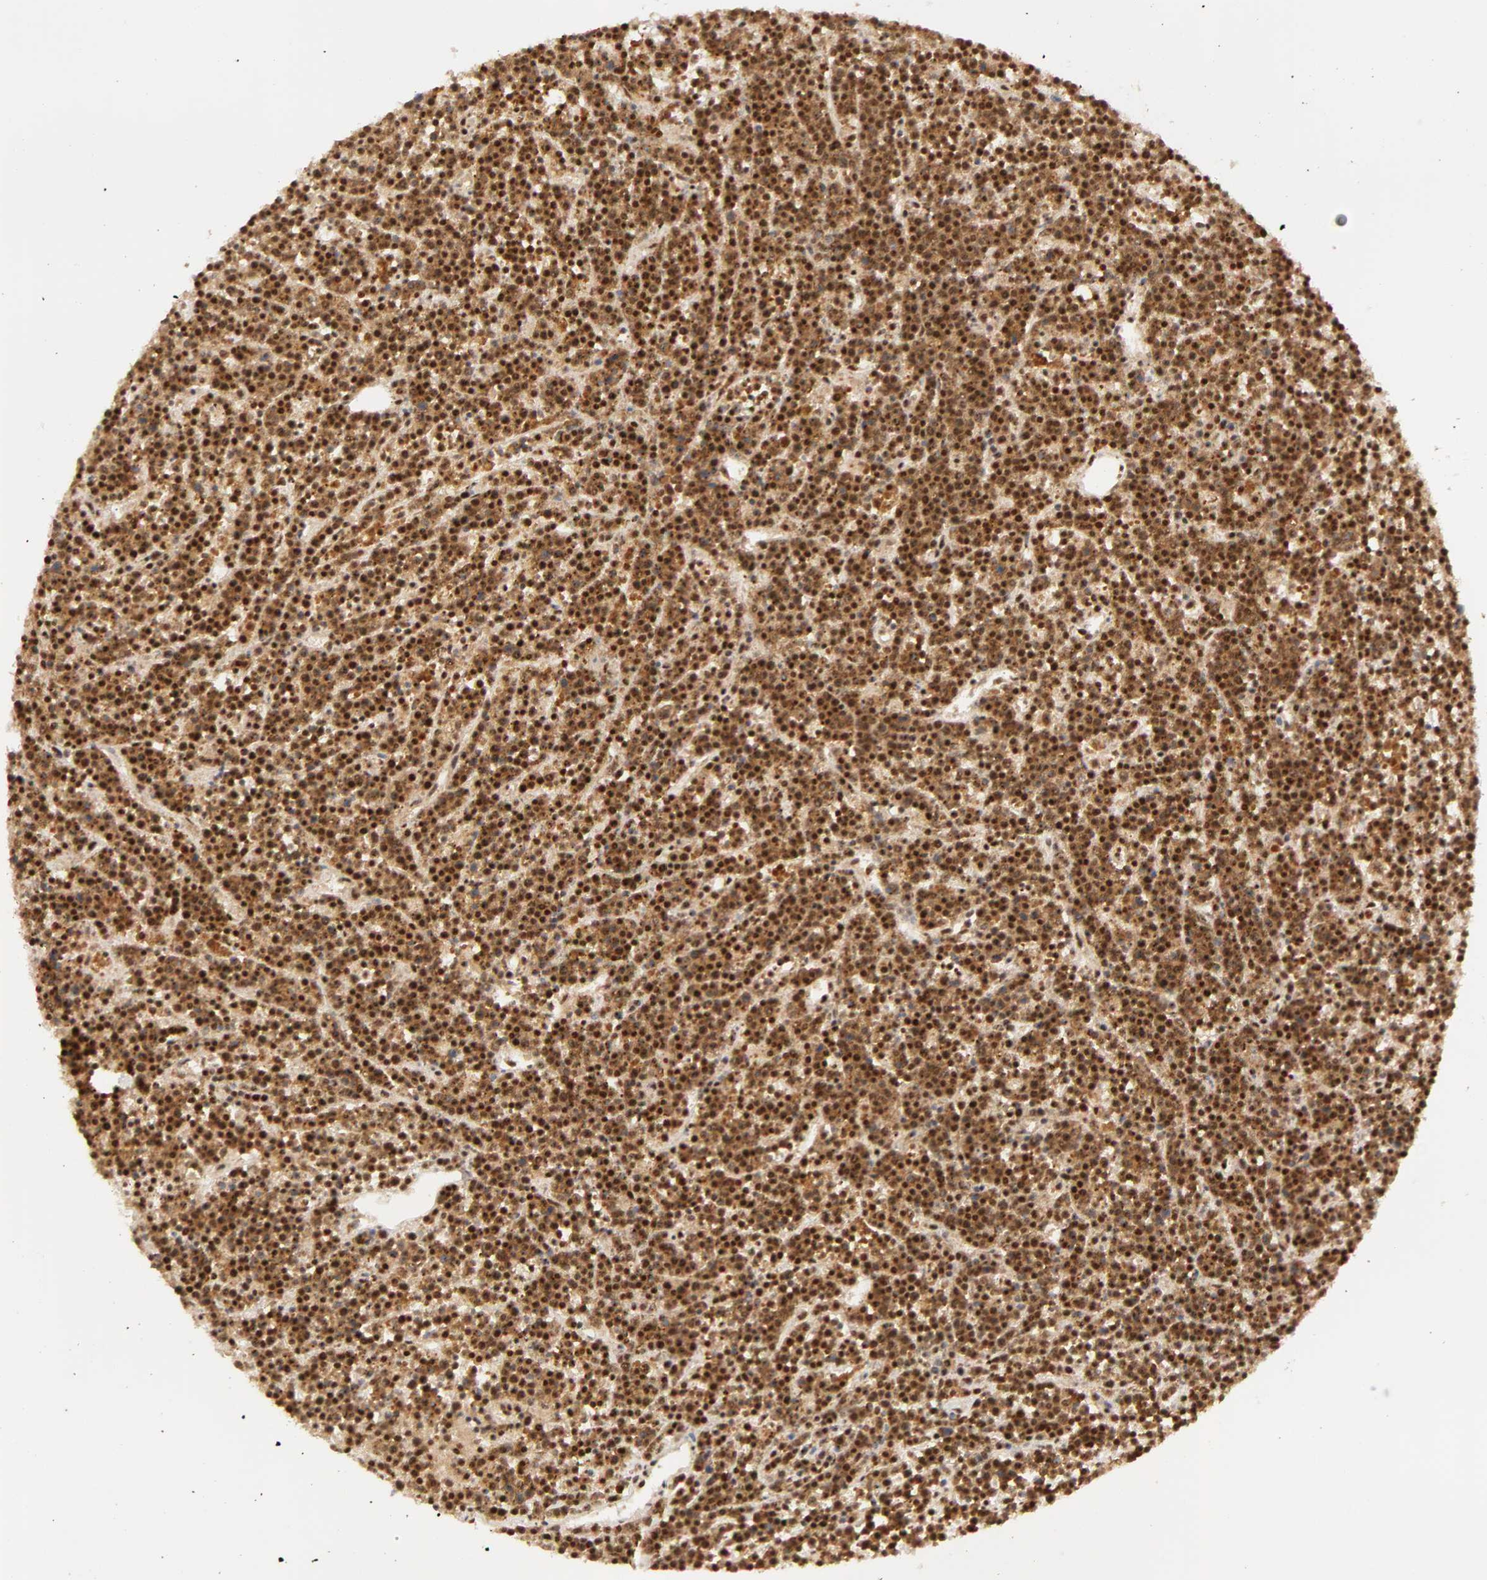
{"staining": {"intensity": "strong", "quantity": ">75%", "location": "nuclear"}, "tissue": "lymphoma", "cell_type": "Tumor cells", "image_type": "cancer", "snomed": [{"axis": "morphology", "description": "Malignant lymphoma, non-Hodgkin's type, High grade"}, {"axis": "topography", "description": "Ovary"}], "caption": "Malignant lymphoma, non-Hodgkin's type (high-grade) tissue shows strong nuclear expression in approximately >75% of tumor cells, visualized by immunohistochemistry.", "gene": "RBM39", "patient": {"sex": "female", "age": 56}}